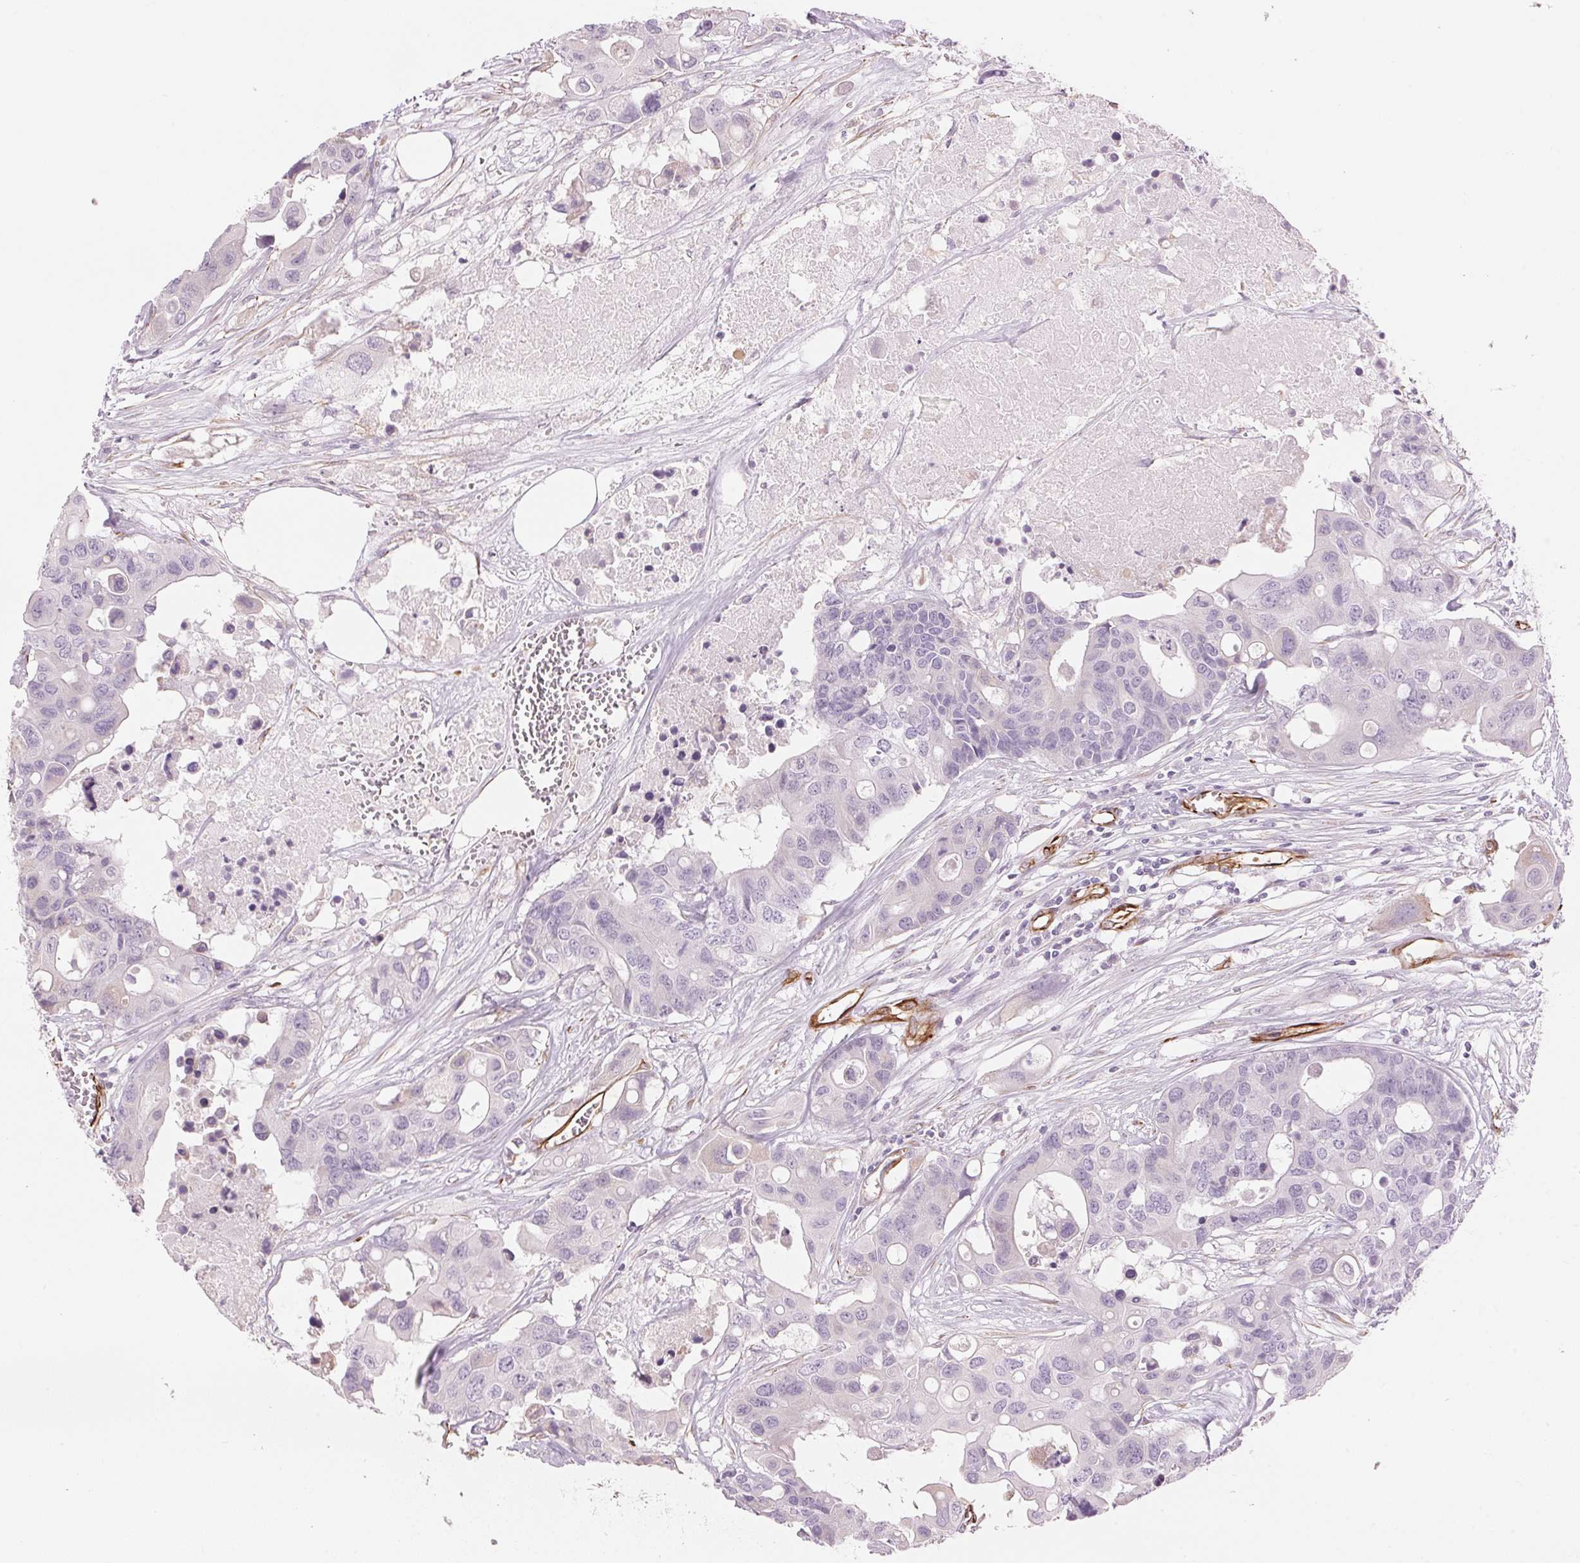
{"staining": {"intensity": "negative", "quantity": "none", "location": "none"}, "tissue": "colorectal cancer", "cell_type": "Tumor cells", "image_type": "cancer", "snomed": [{"axis": "morphology", "description": "Adenocarcinoma, NOS"}, {"axis": "topography", "description": "Colon"}], "caption": "Tumor cells are negative for protein expression in human colorectal cancer (adenocarcinoma).", "gene": "CLPS", "patient": {"sex": "male", "age": 77}}